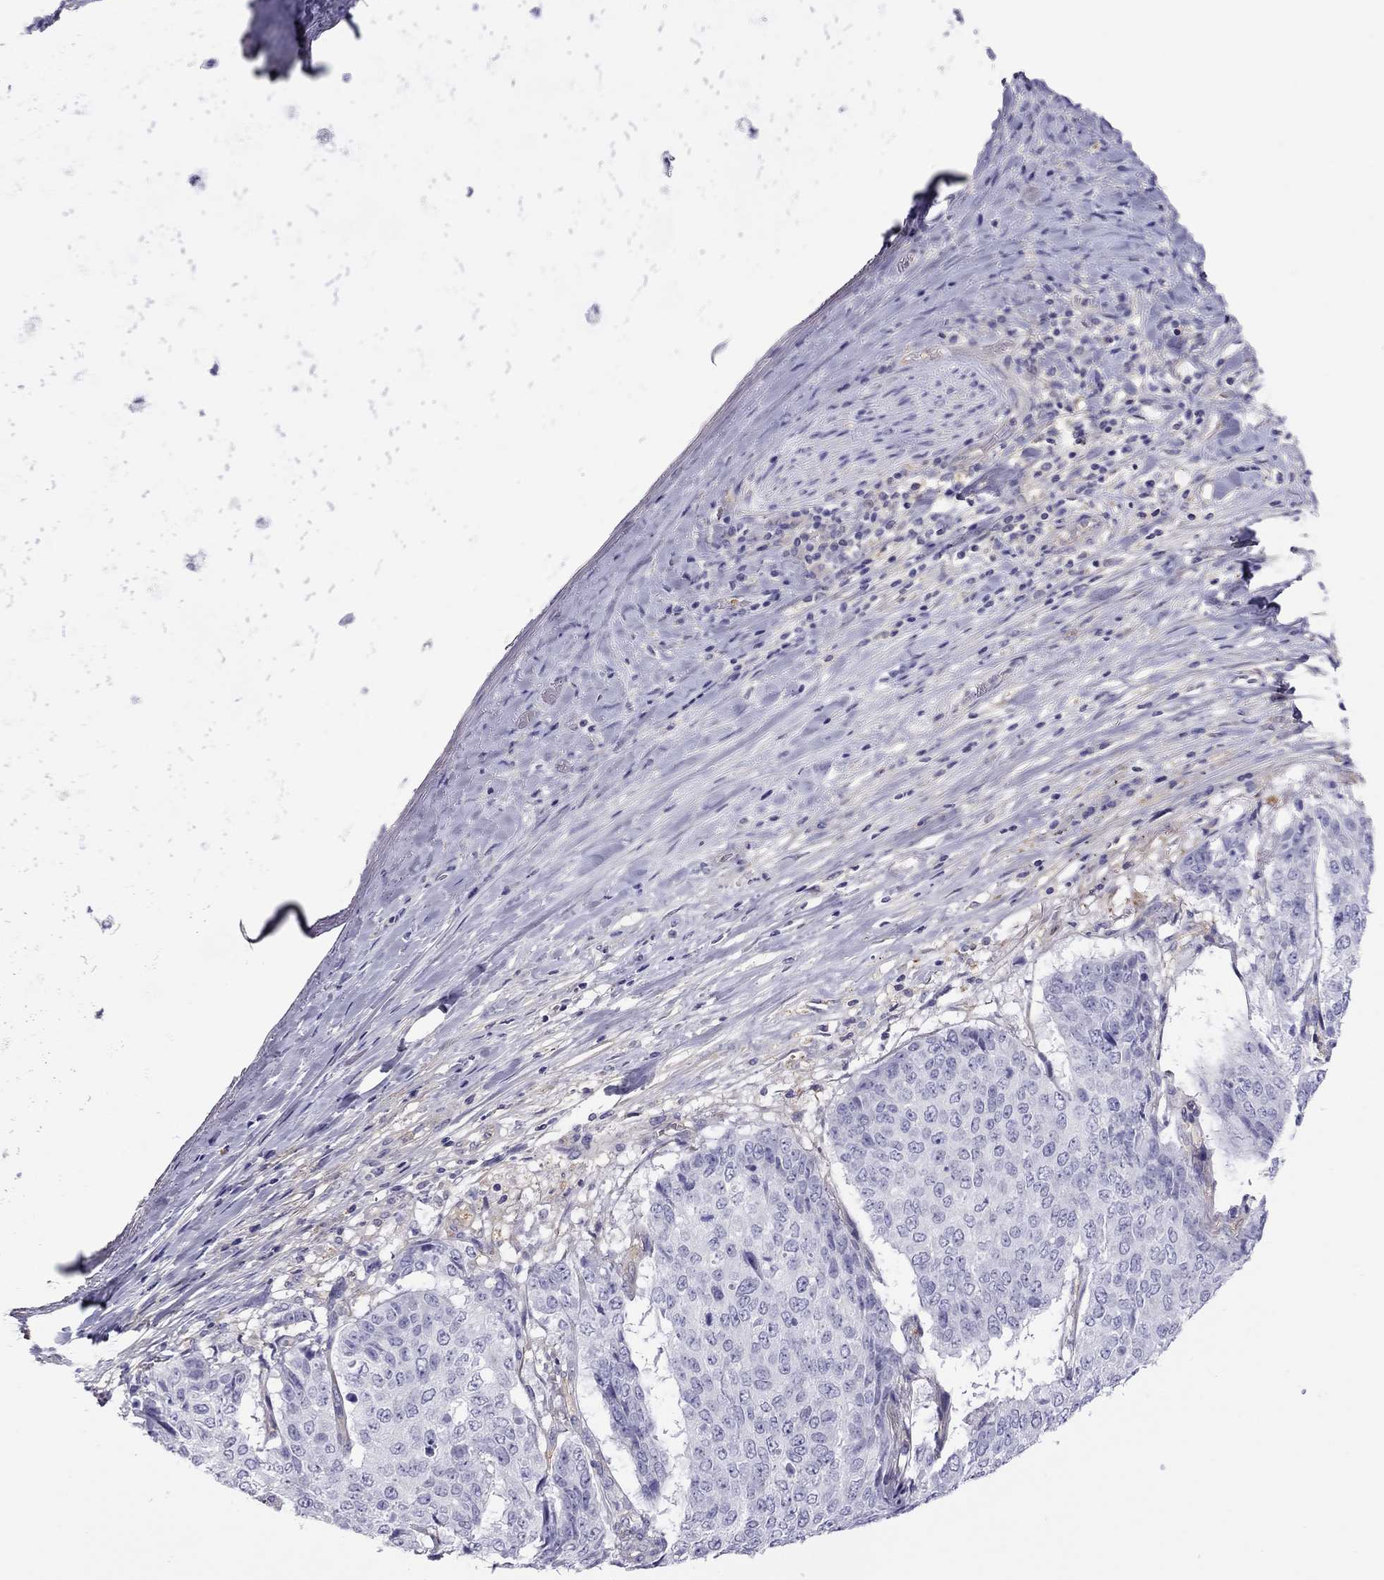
{"staining": {"intensity": "negative", "quantity": "none", "location": "none"}, "tissue": "lung cancer", "cell_type": "Tumor cells", "image_type": "cancer", "snomed": [{"axis": "morphology", "description": "Normal tissue, NOS"}, {"axis": "morphology", "description": "Squamous cell carcinoma, NOS"}, {"axis": "topography", "description": "Bronchus"}, {"axis": "topography", "description": "Lung"}], "caption": "IHC of lung cancer (squamous cell carcinoma) displays no expression in tumor cells.", "gene": "ALOX15B", "patient": {"sex": "male", "age": 64}}